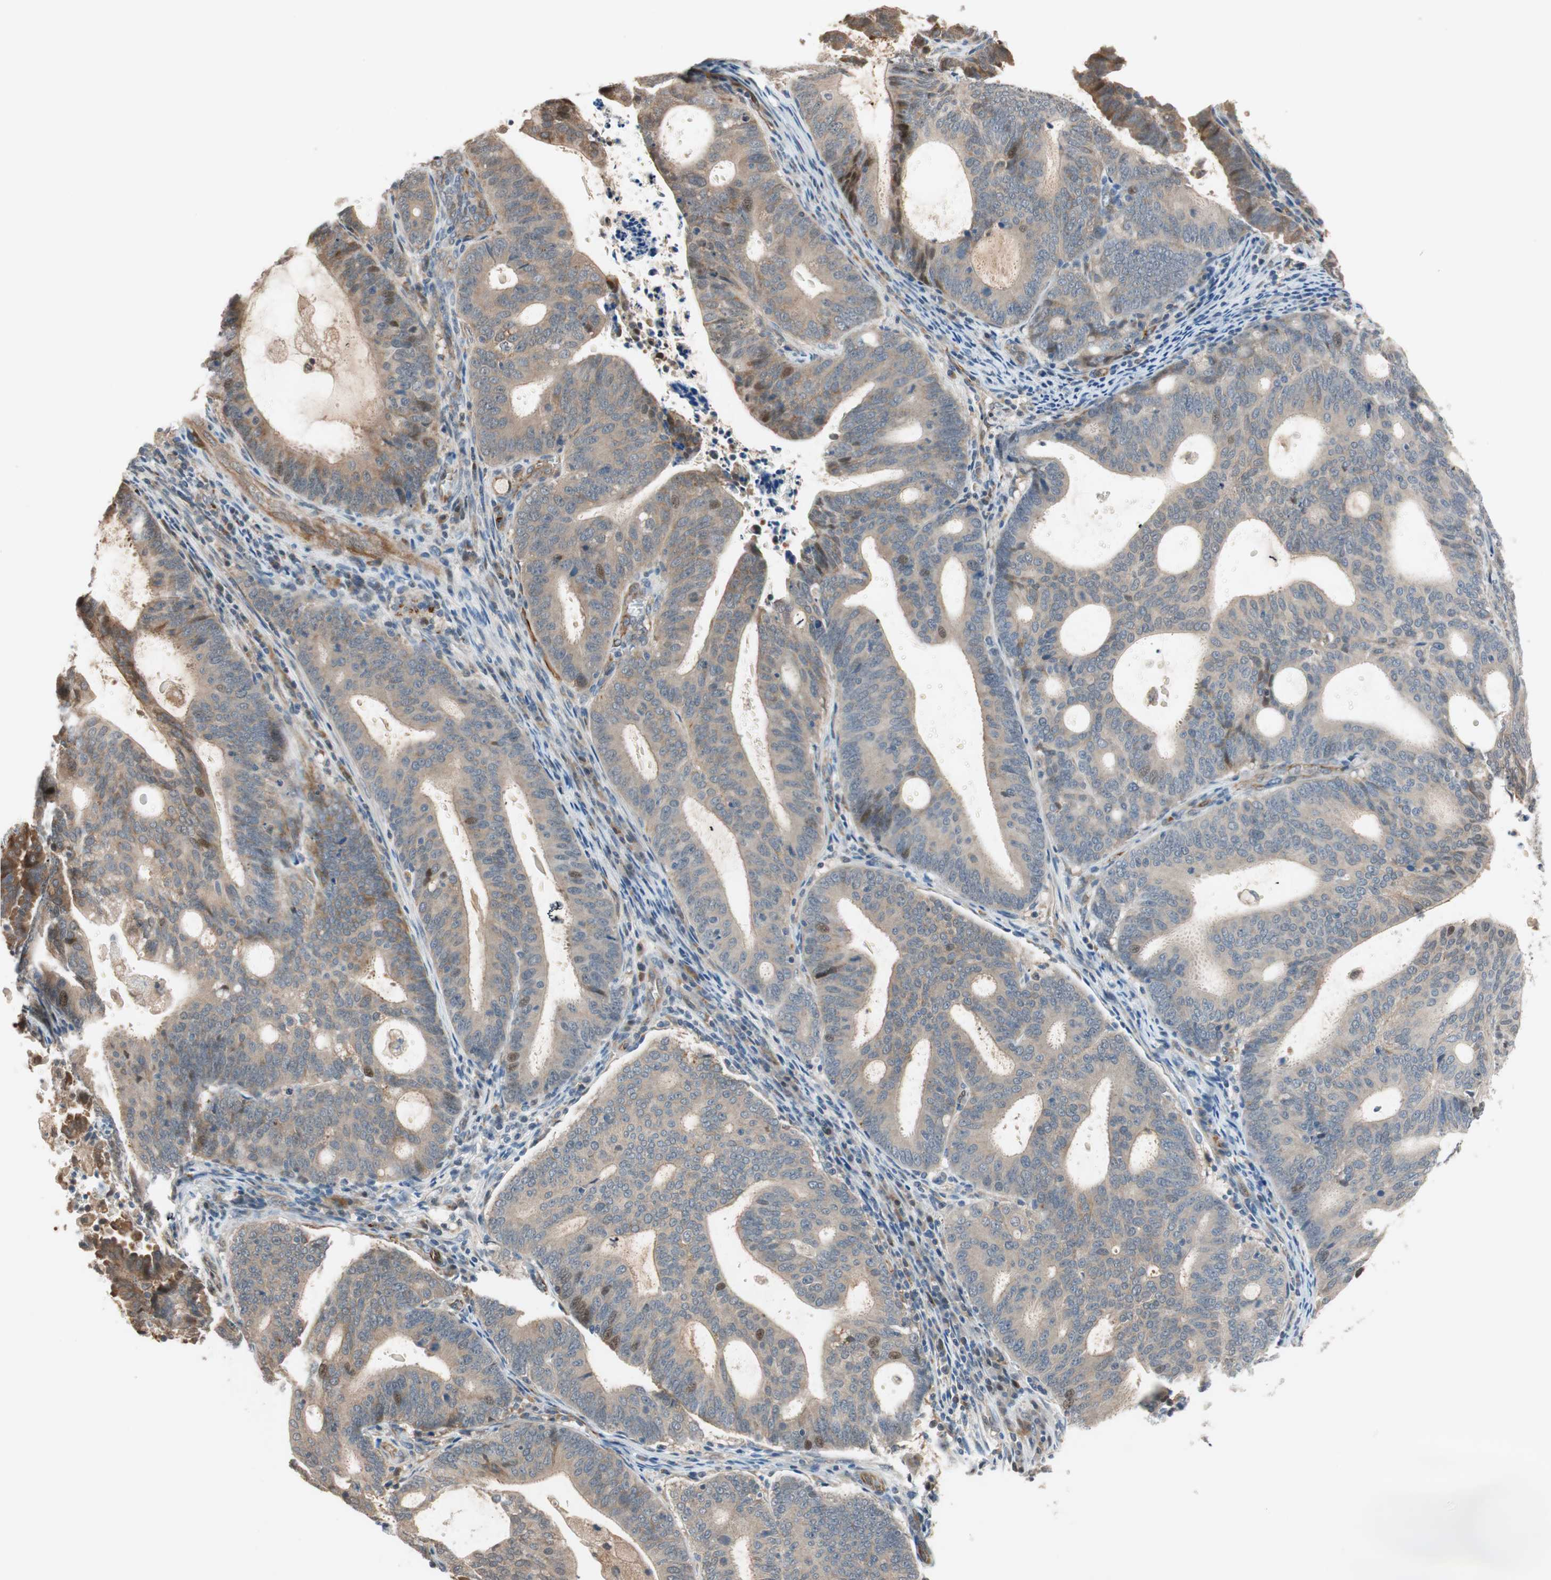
{"staining": {"intensity": "weak", "quantity": ">75%", "location": "cytoplasmic/membranous"}, "tissue": "endometrial cancer", "cell_type": "Tumor cells", "image_type": "cancer", "snomed": [{"axis": "morphology", "description": "Adenocarcinoma, NOS"}, {"axis": "topography", "description": "Uterus"}], "caption": "Immunohistochemistry image of neoplastic tissue: human adenocarcinoma (endometrial) stained using IHC demonstrates low levels of weak protein expression localized specifically in the cytoplasmic/membranous of tumor cells, appearing as a cytoplasmic/membranous brown color.", "gene": "PIK3R3", "patient": {"sex": "female", "age": 83}}